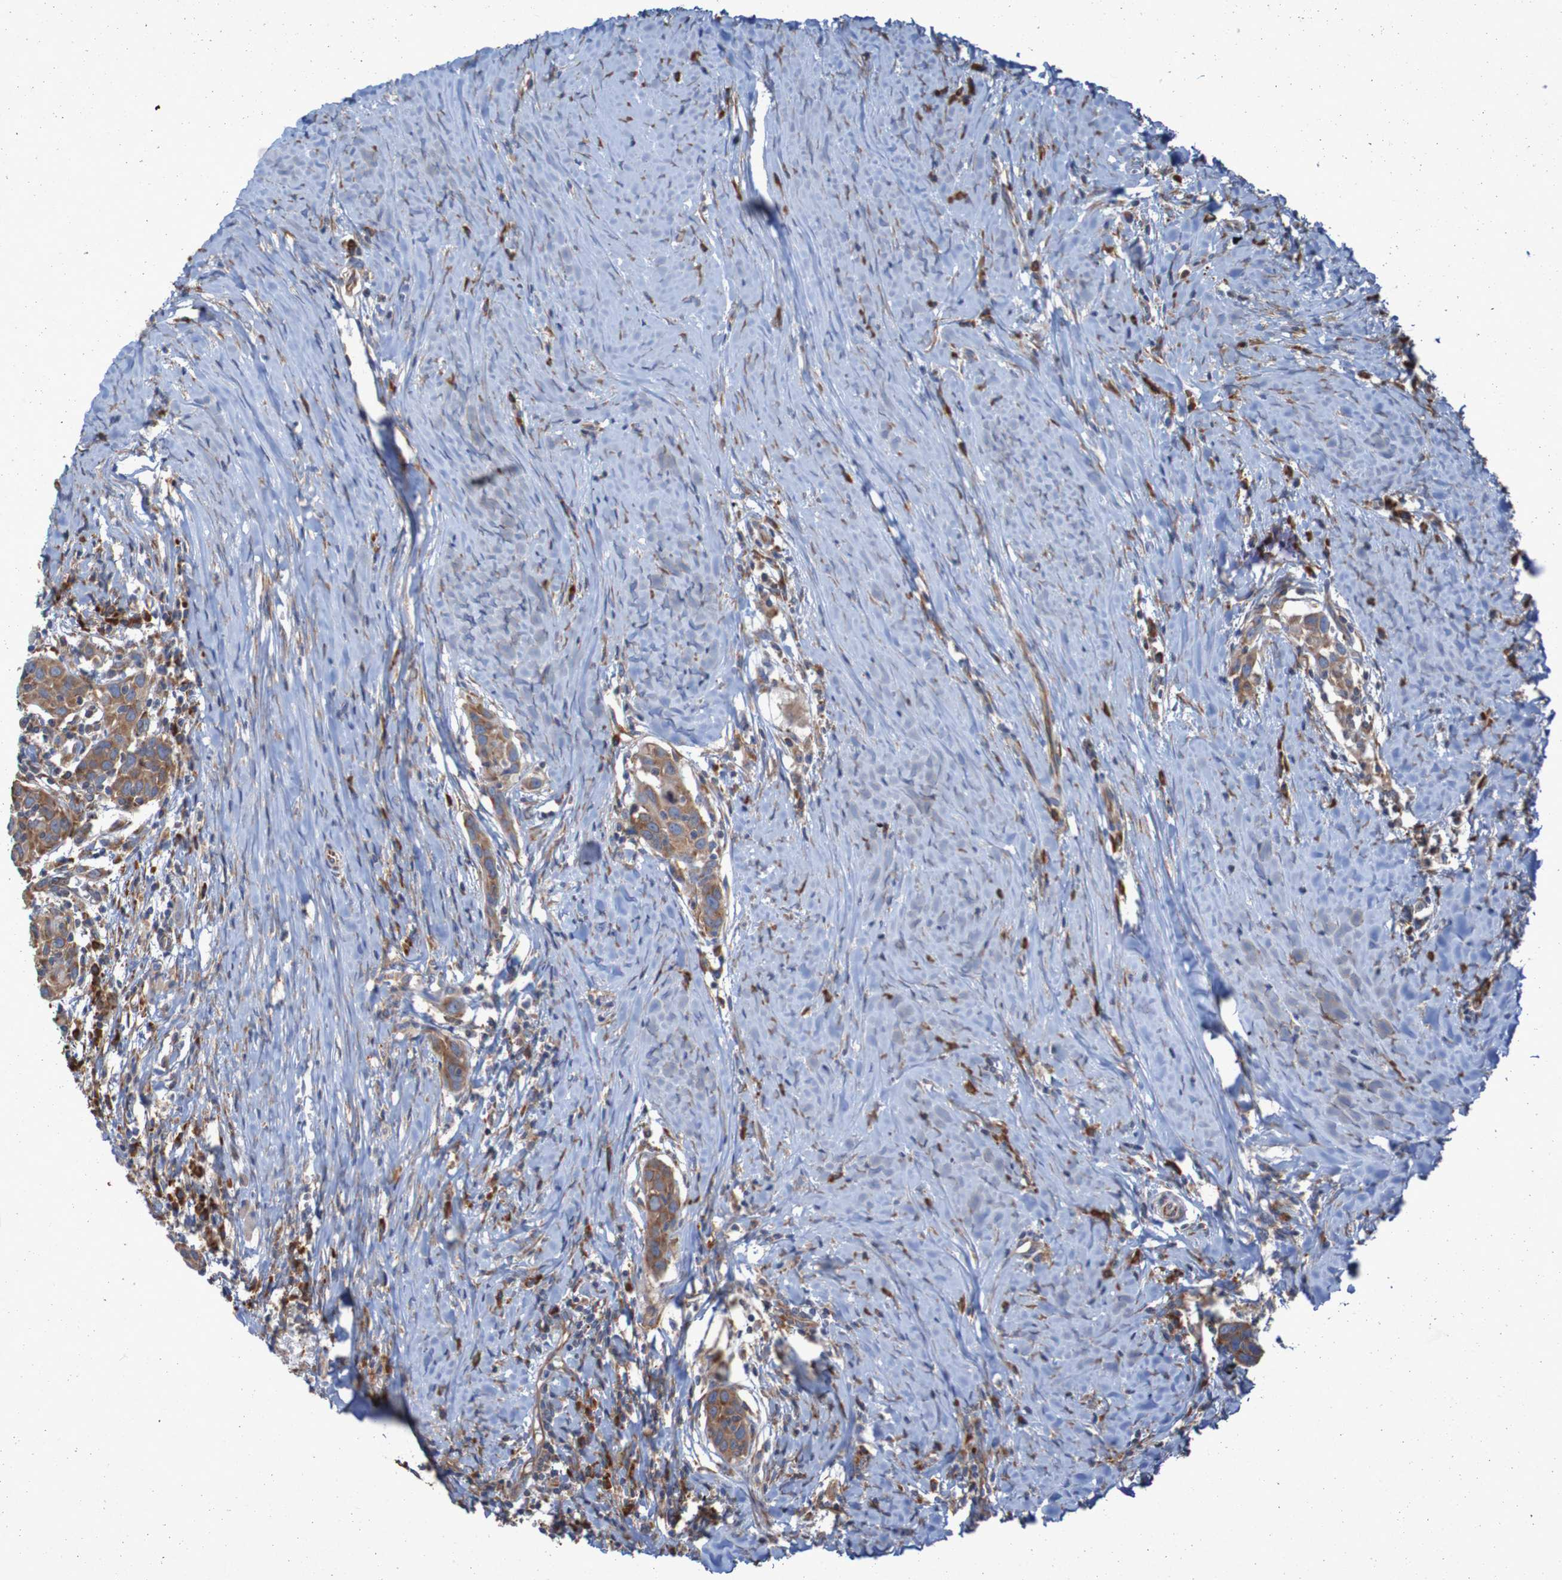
{"staining": {"intensity": "strong", "quantity": ">75%", "location": "cytoplasmic/membranous"}, "tissue": "head and neck cancer", "cell_type": "Tumor cells", "image_type": "cancer", "snomed": [{"axis": "morphology", "description": "Squamous cell carcinoma, NOS"}, {"axis": "topography", "description": "Oral tissue"}, {"axis": "topography", "description": "Head-Neck"}], "caption": "The photomicrograph demonstrates staining of head and neck cancer (squamous cell carcinoma), revealing strong cytoplasmic/membranous protein staining (brown color) within tumor cells. (DAB (3,3'-diaminobenzidine) IHC with brightfield microscopy, high magnification).", "gene": "RPL10", "patient": {"sex": "female", "age": 50}}